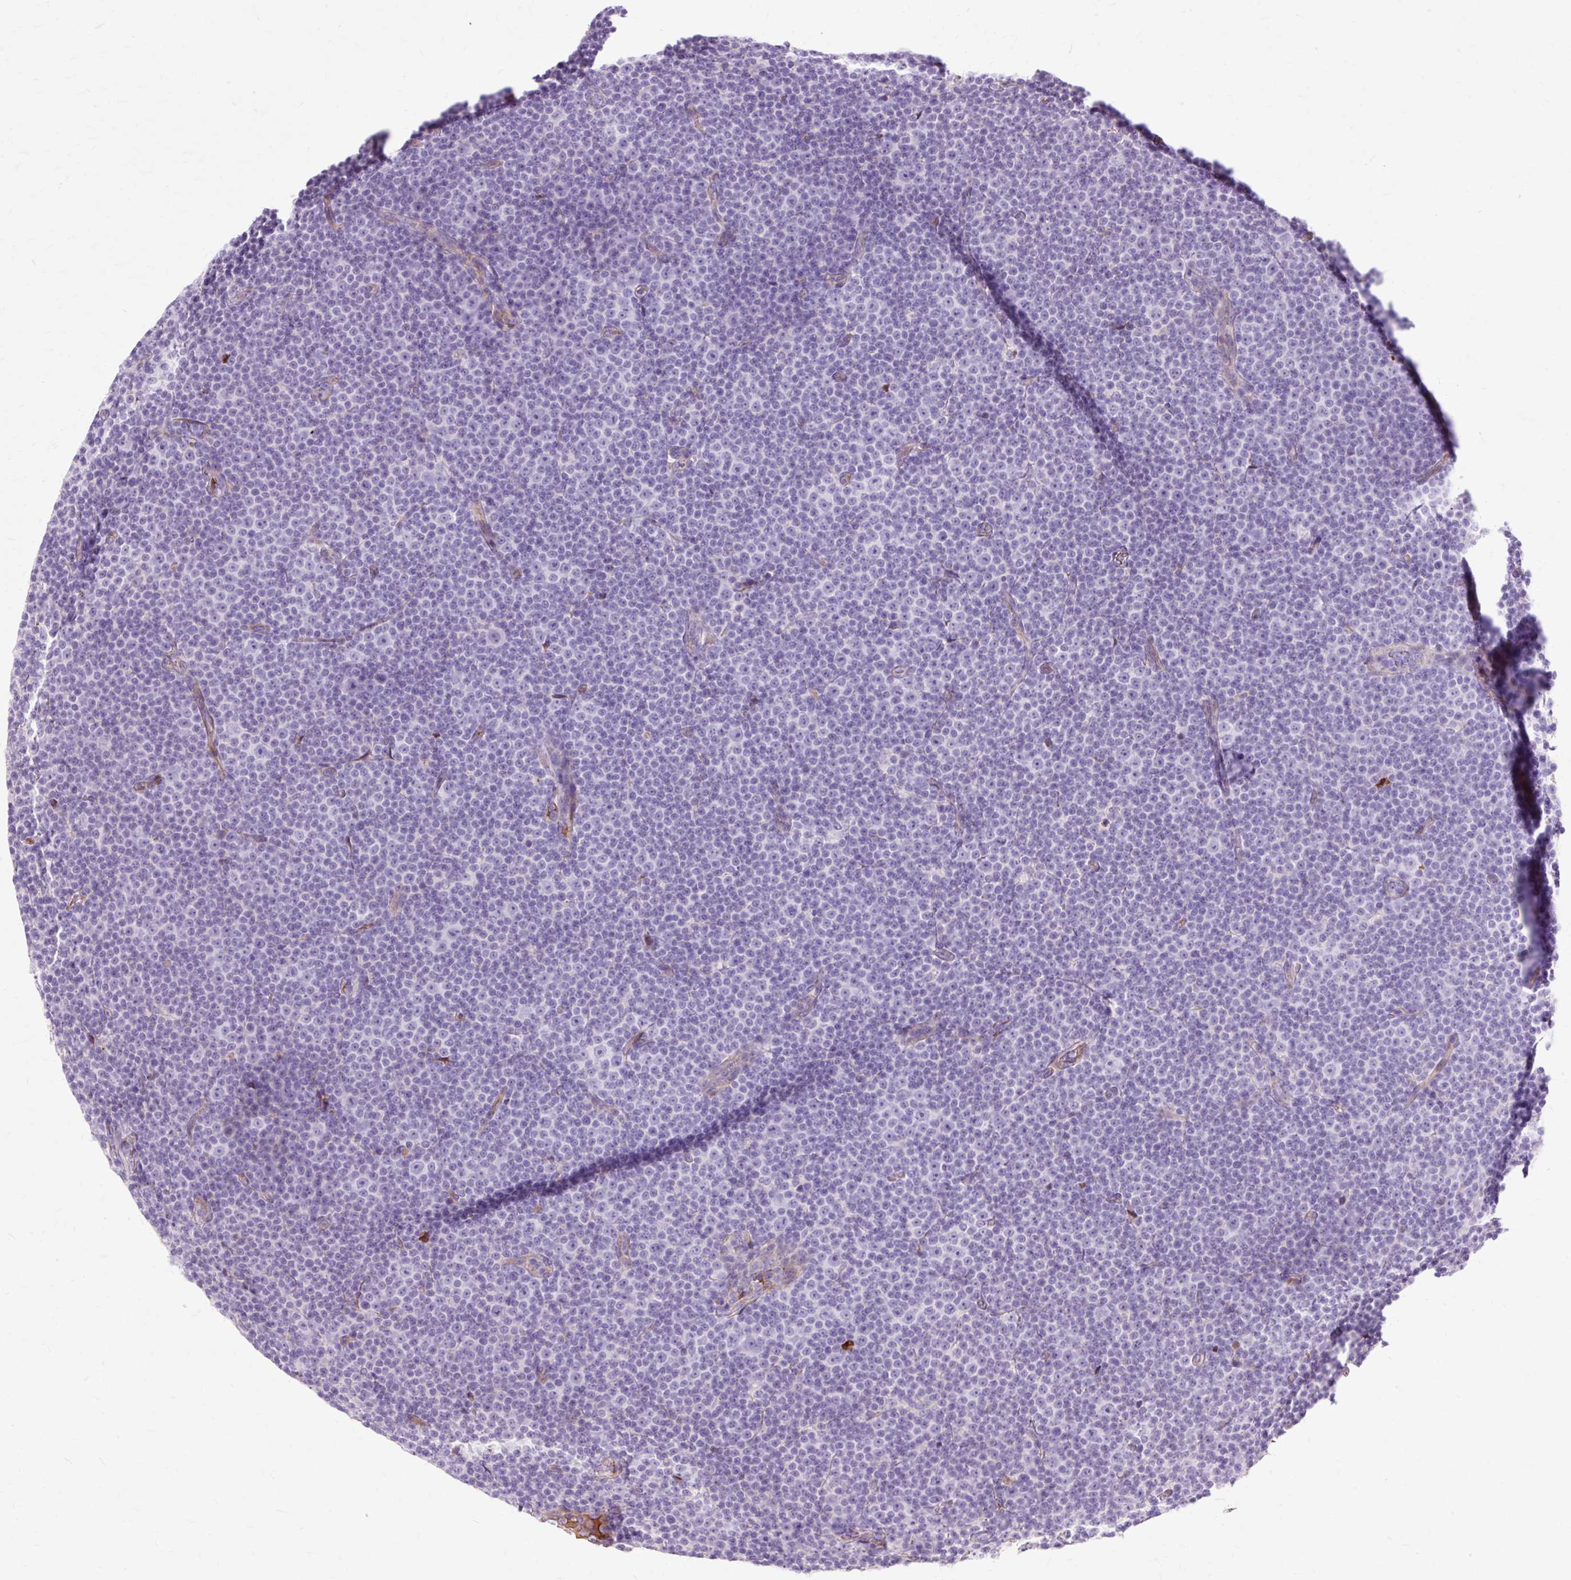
{"staining": {"intensity": "negative", "quantity": "none", "location": "none"}, "tissue": "lymphoma", "cell_type": "Tumor cells", "image_type": "cancer", "snomed": [{"axis": "morphology", "description": "Malignant lymphoma, non-Hodgkin's type, Low grade"}, {"axis": "topography", "description": "Lymph node"}], "caption": "Tumor cells show no significant staining in lymphoma. (DAB IHC with hematoxylin counter stain).", "gene": "DCTN4", "patient": {"sex": "female", "age": 67}}